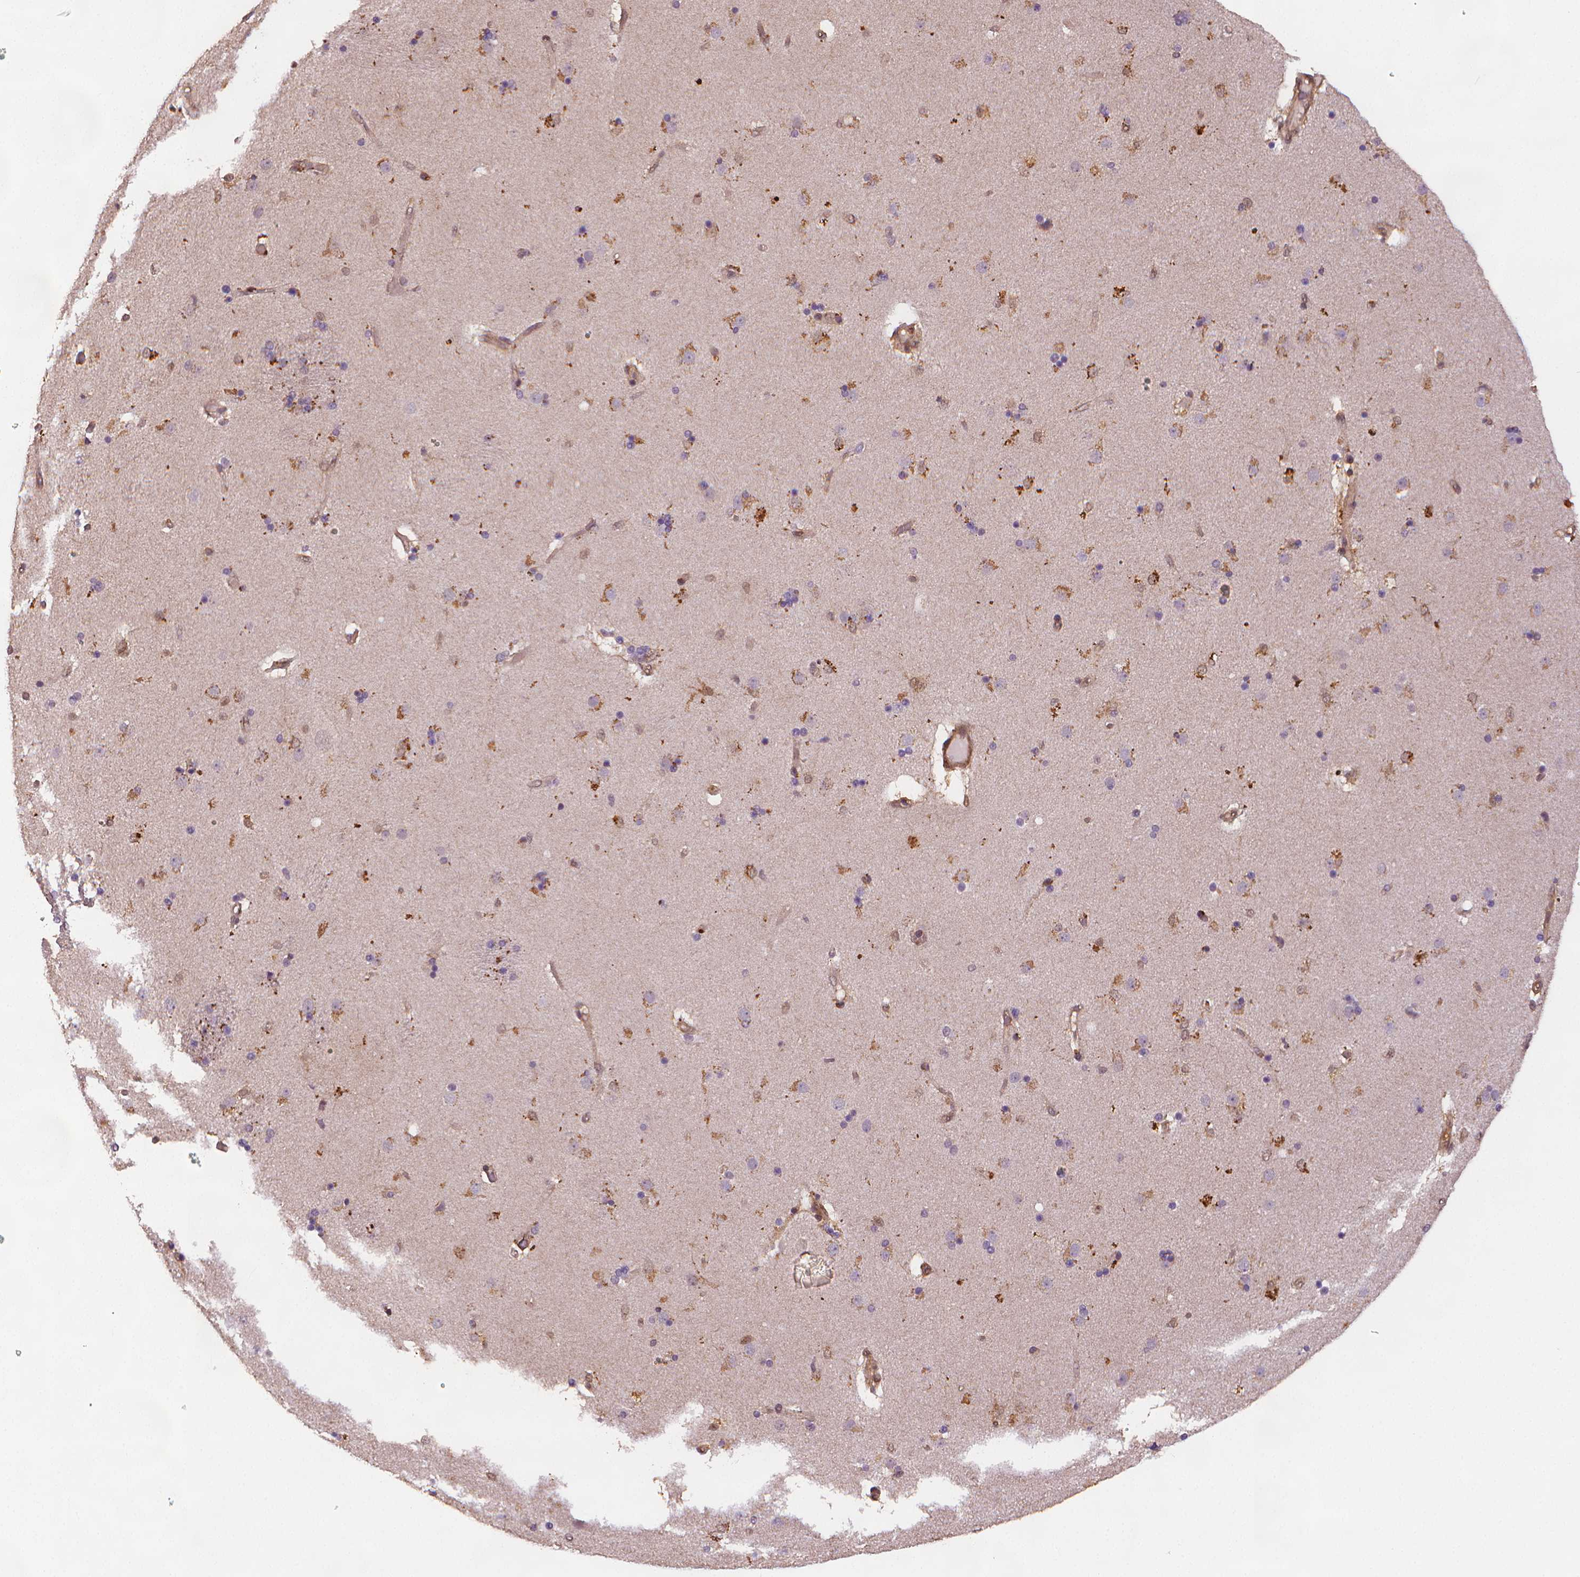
{"staining": {"intensity": "moderate", "quantity": "<25%", "location": "cytoplasmic/membranous"}, "tissue": "caudate", "cell_type": "Glial cells", "image_type": "normal", "snomed": [{"axis": "morphology", "description": "Normal tissue, NOS"}, {"axis": "topography", "description": "Lateral ventricle wall"}], "caption": "Normal caudate displays moderate cytoplasmic/membranous staining in about <25% of glial cells.", "gene": "STAT3", "patient": {"sex": "female", "age": 71}}